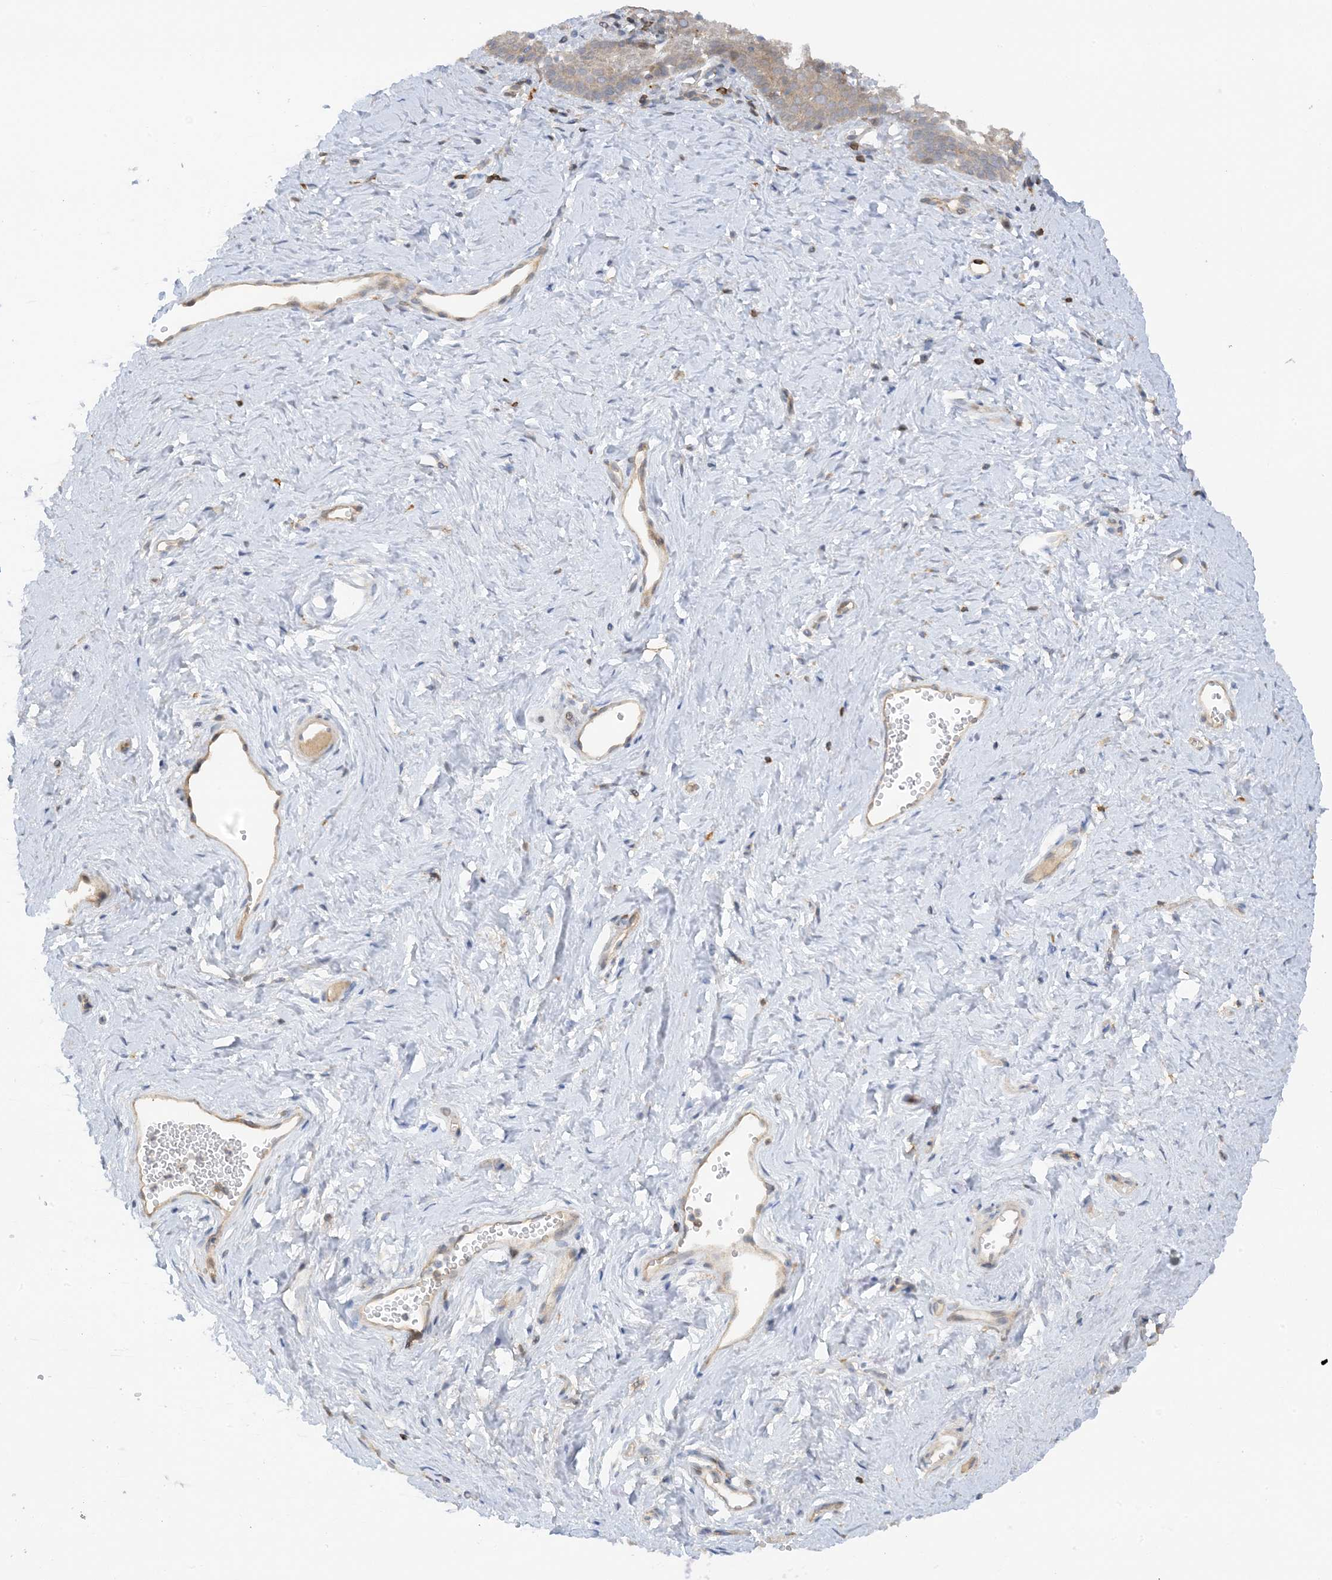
{"staining": {"intensity": "negative", "quantity": "none", "location": "none"}, "tissue": "vagina", "cell_type": "Squamous epithelial cells", "image_type": "normal", "snomed": [{"axis": "morphology", "description": "Normal tissue, NOS"}, {"axis": "topography", "description": "Vagina"}], "caption": "Vagina stained for a protein using IHC displays no staining squamous epithelial cells.", "gene": "PHACTR2", "patient": {"sex": "female", "age": 32}}